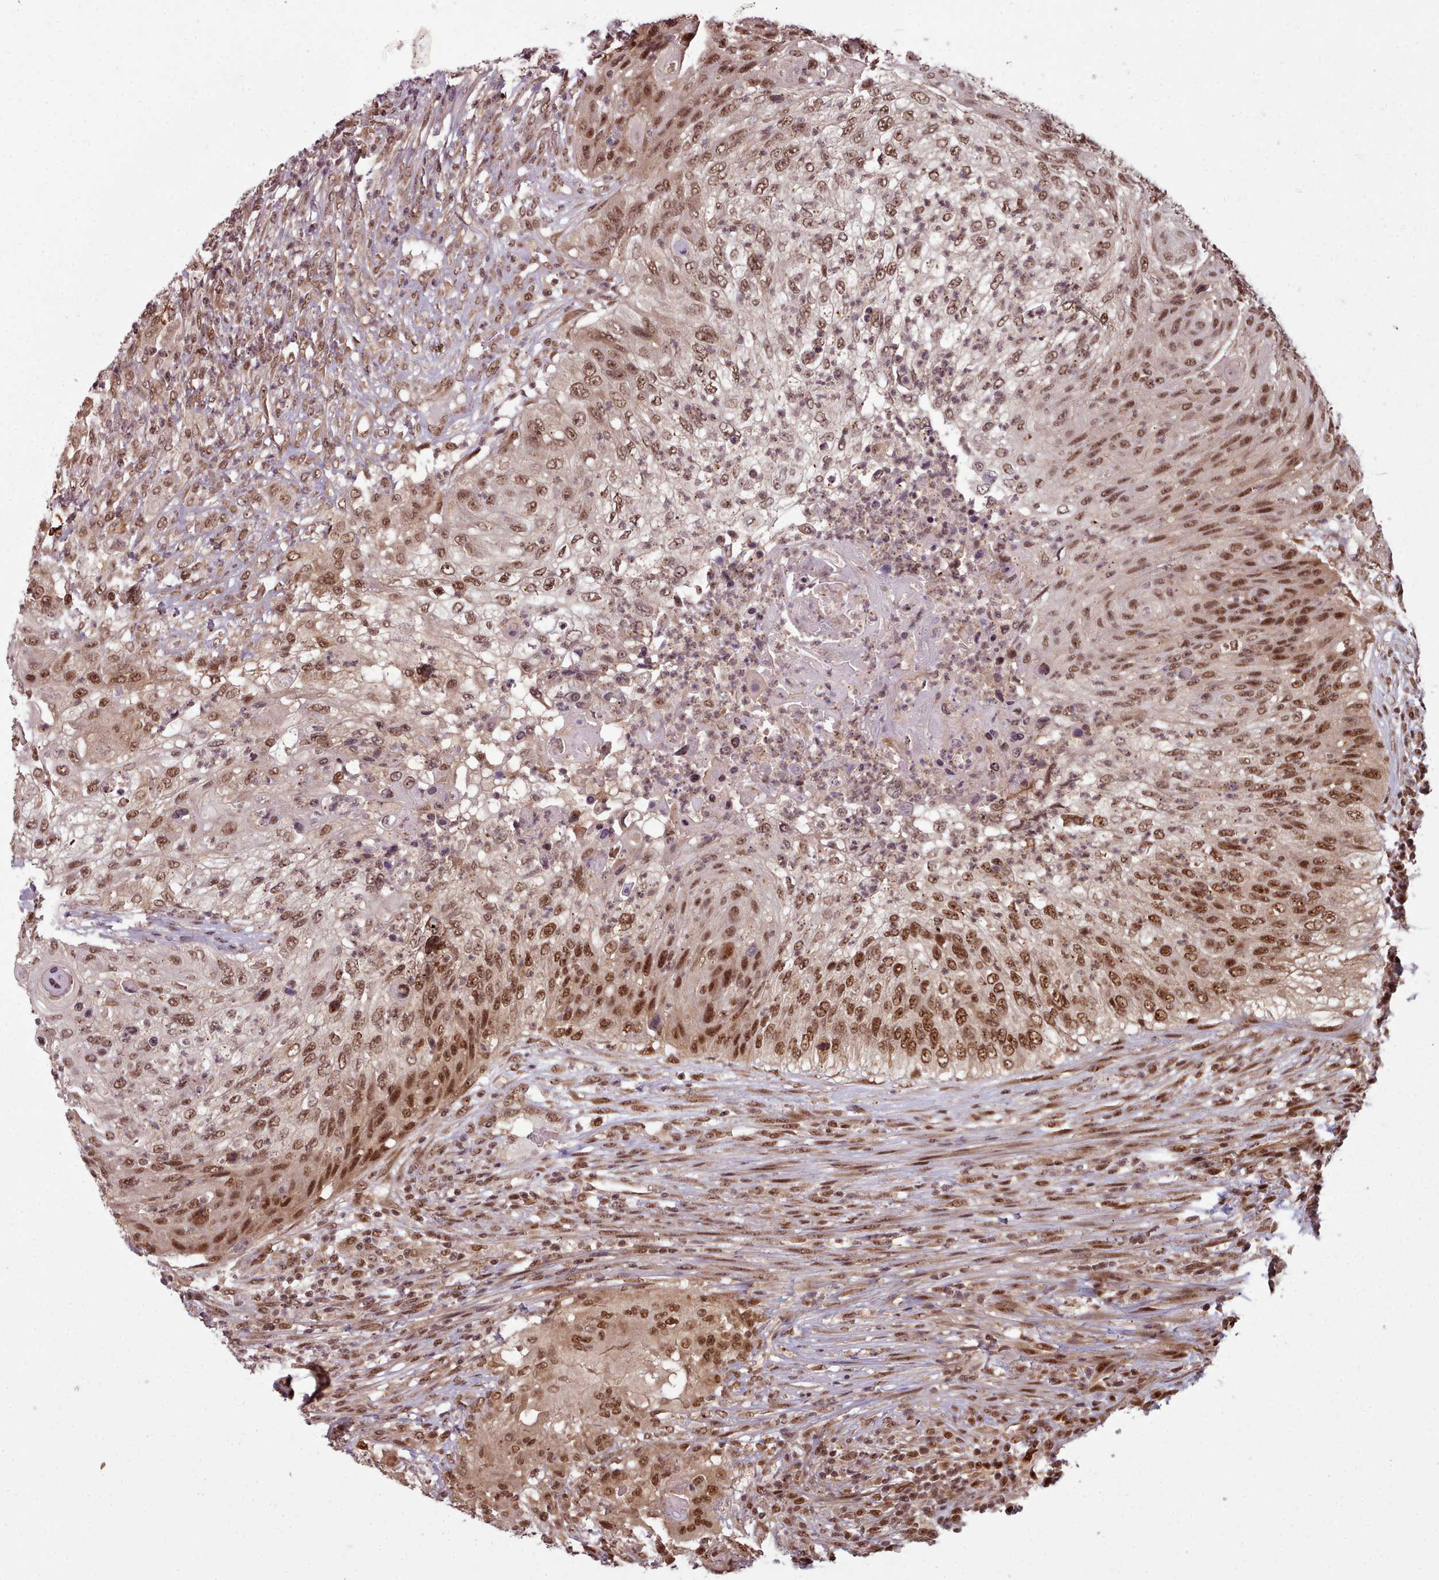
{"staining": {"intensity": "moderate", "quantity": ">75%", "location": "nuclear"}, "tissue": "urothelial cancer", "cell_type": "Tumor cells", "image_type": "cancer", "snomed": [{"axis": "morphology", "description": "Urothelial carcinoma, High grade"}, {"axis": "topography", "description": "Urinary bladder"}], "caption": "A histopathology image of human urothelial cancer stained for a protein reveals moderate nuclear brown staining in tumor cells.", "gene": "DHX8", "patient": {"sex": "female", "age": 60}}